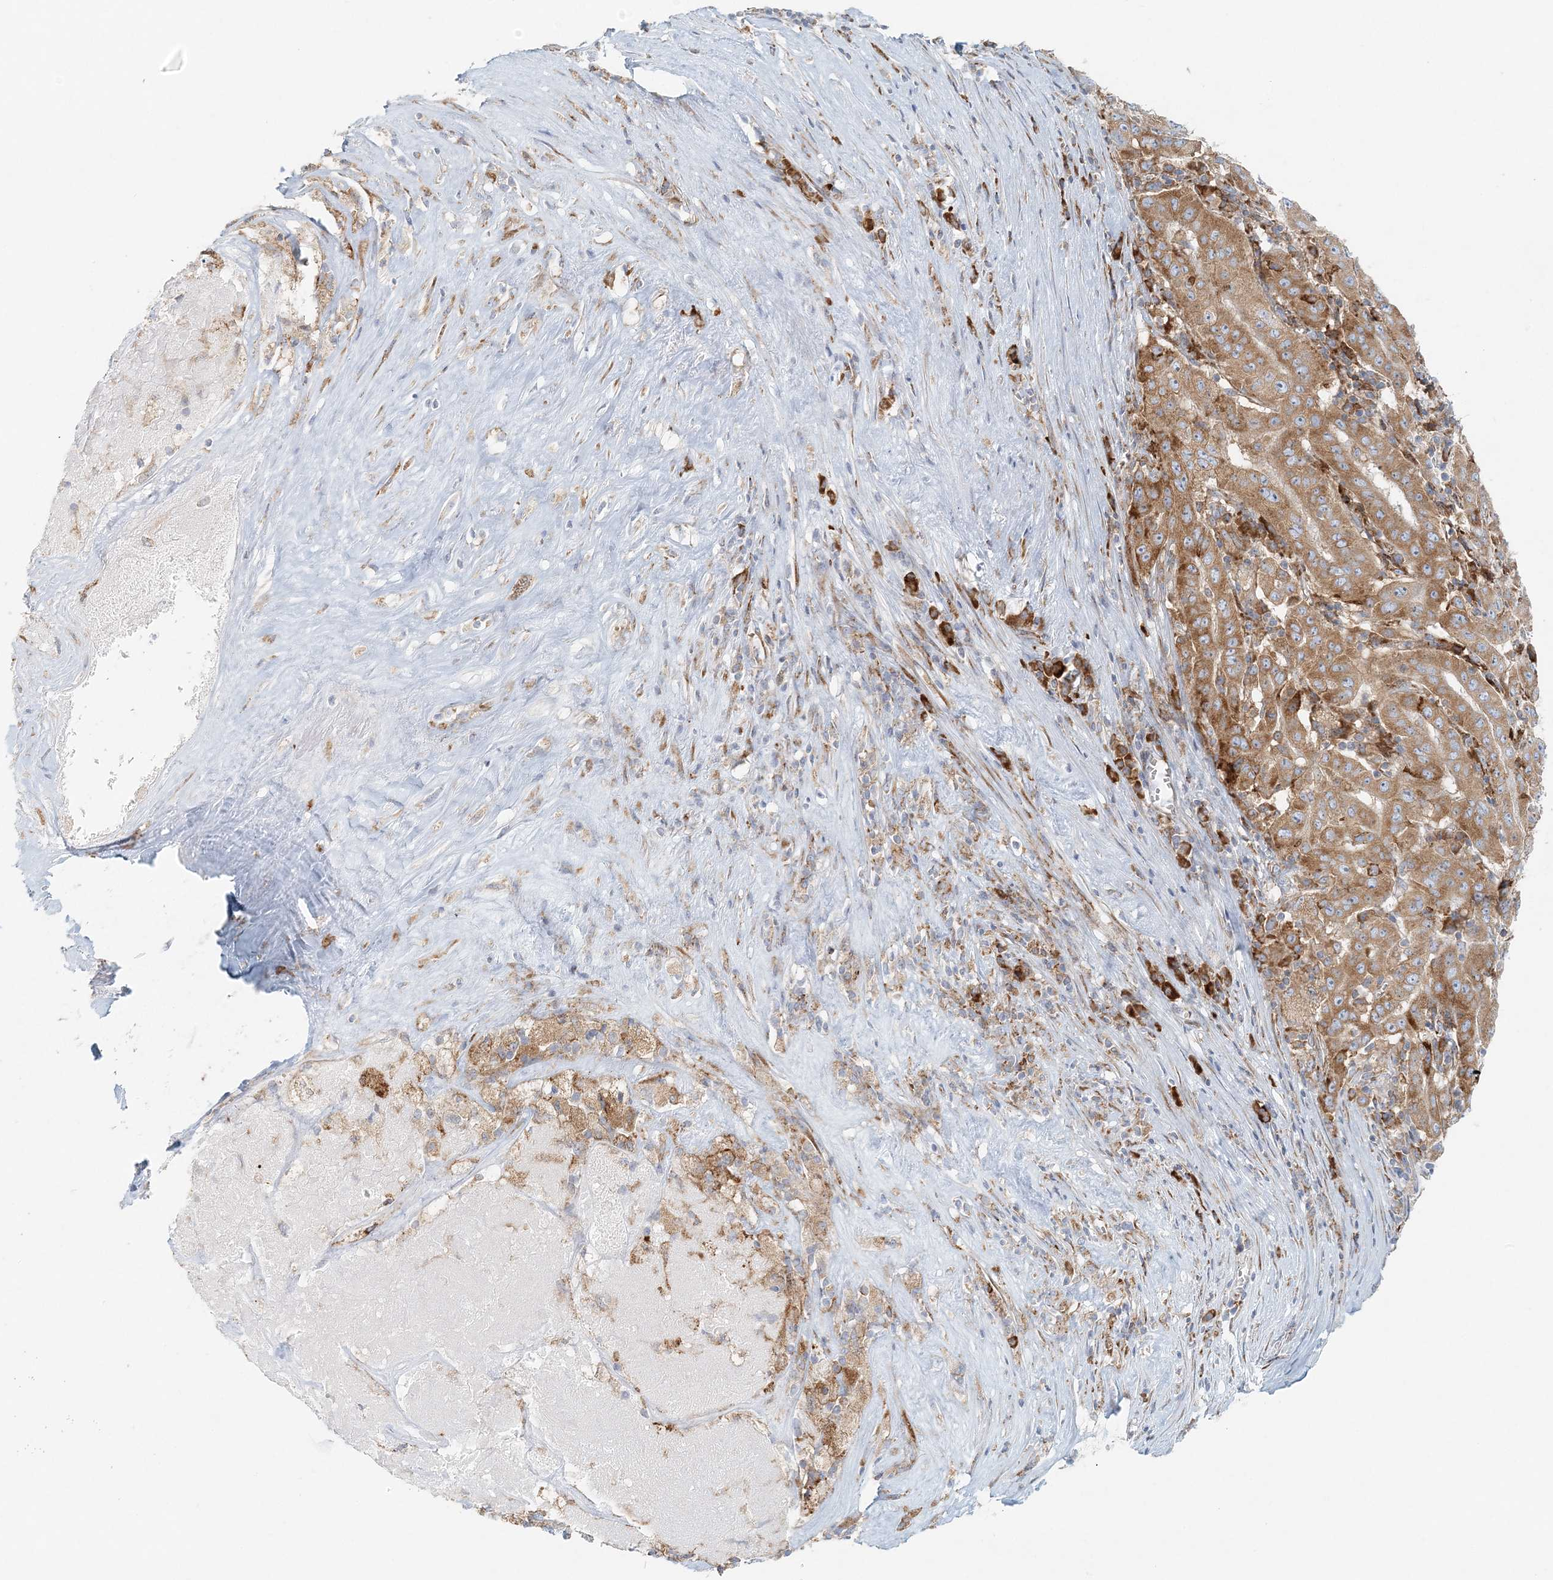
{"staining": {"intensity": "moderate", "quantity": ">75%", "location": "cytoplasmic/membranous"}, "tissue": "pancreatic cancer", "cell_type": "Tumor cells", "image_type": "cancer", "snomed": [{"axis": "morphology", "description": "Adenocarcinoma, NOS"}, {"axis": "topography", "description": "Pancreas"}], "caption": "Human adenocarcinoma (pancreatic) stained for a protein (brown) reveals moderate cytoplasmic/membranous positive expression in approximately >75% of tumor cells.", "gene": "STK11IP", "patient": {"sex": "male", "age": 63}}